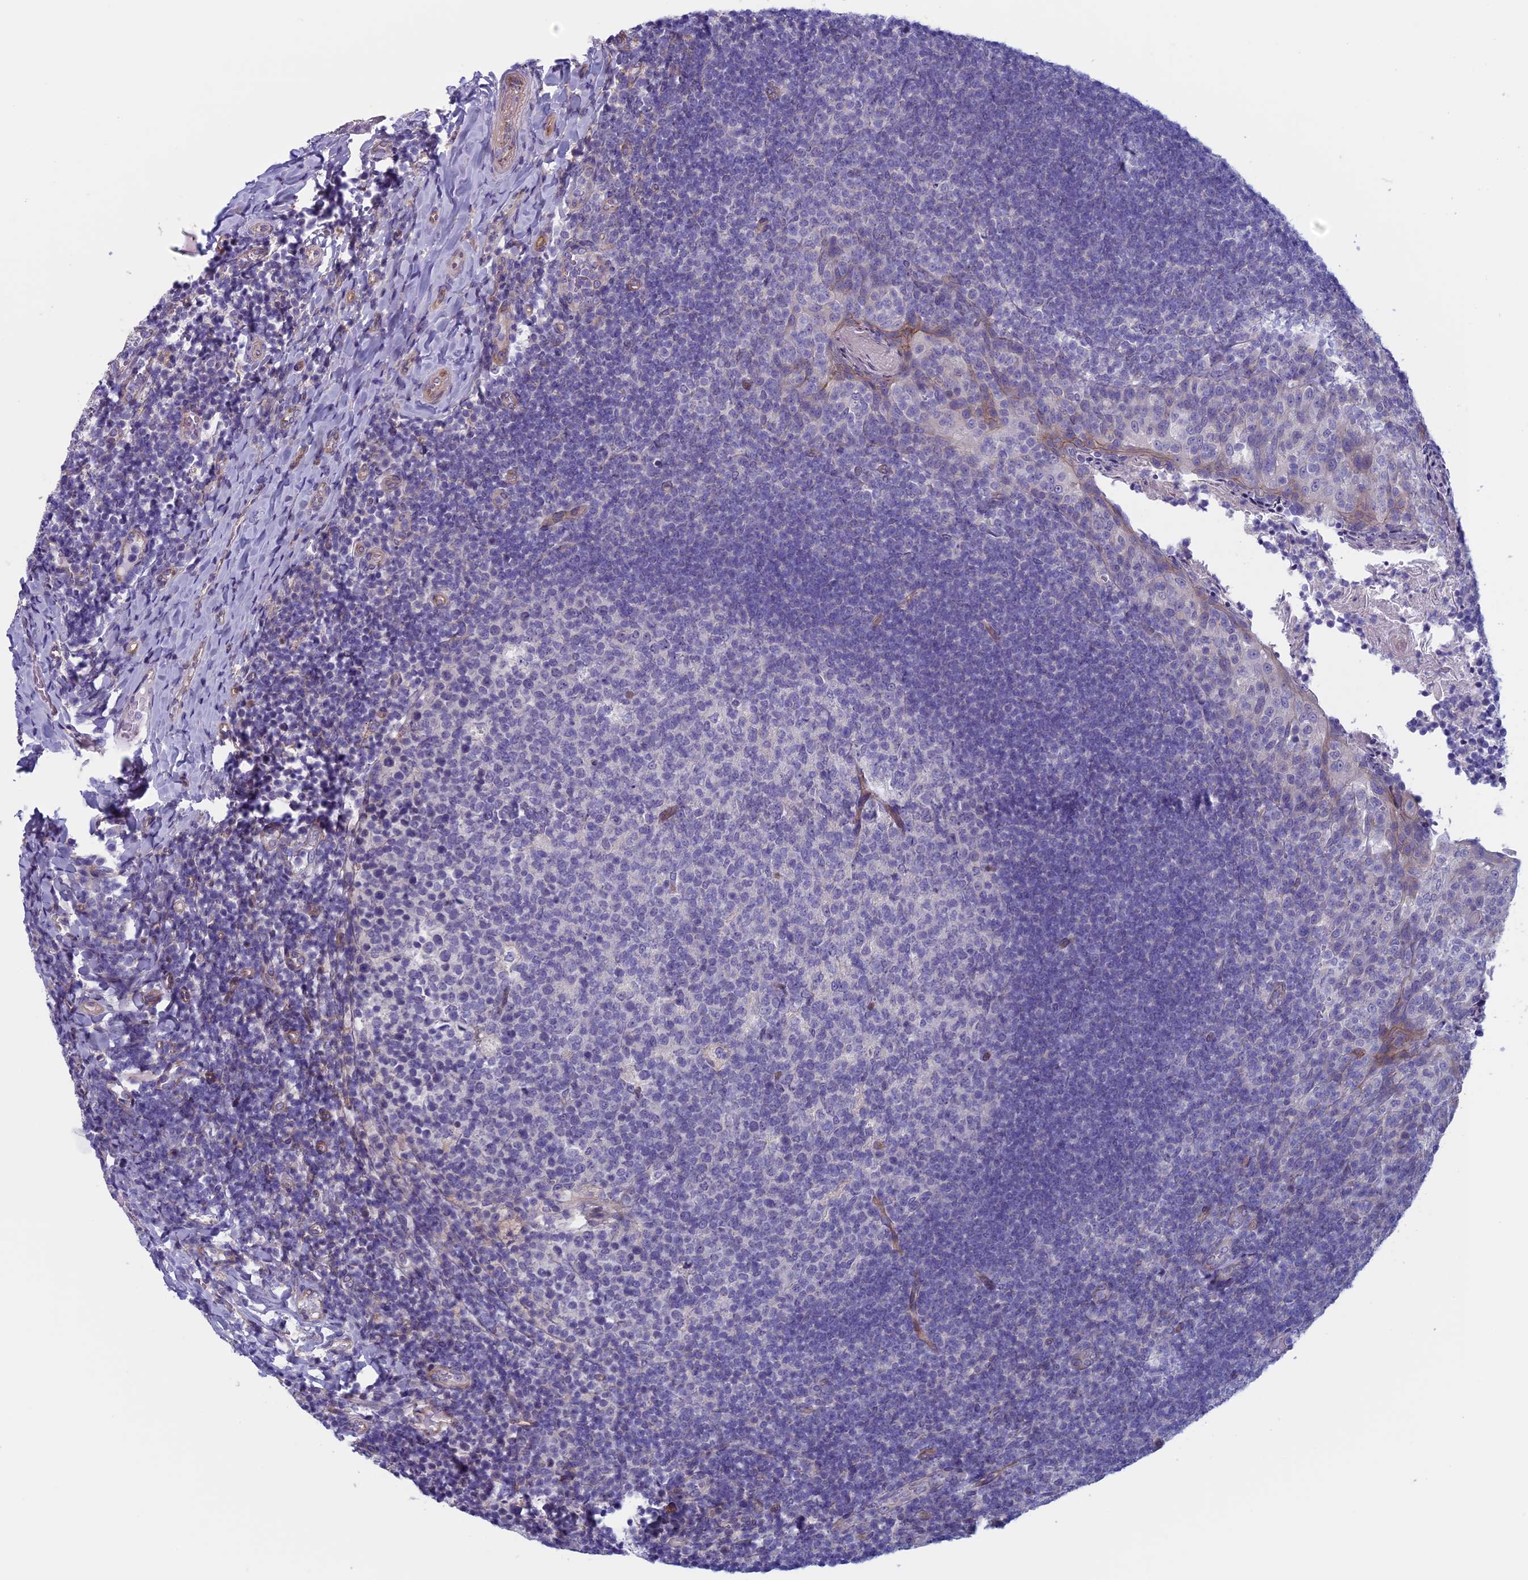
{"staining": {"intensity": "negative", "quantity": "none", "location": "none"}, "tissue": "tonsil", "cell_type": "Germinal center cells", "image_type": "normal", "snomed": [{"axis": "morphology", "description": "Normal tissue, NOS"}, {"axis": "topography", "description": "Tonsil"}], "caption": "Immunohistochemistry (IHC) histopathology image of normal tonsil: tonsil stained with DAB (3,3'-diaminobenzidine) exhibits no significant protein expression in germinal center cells. Nuclei are stained in blue.", "gene": "CNOT6L", "patient": {"sex": "female", "age": 10}}